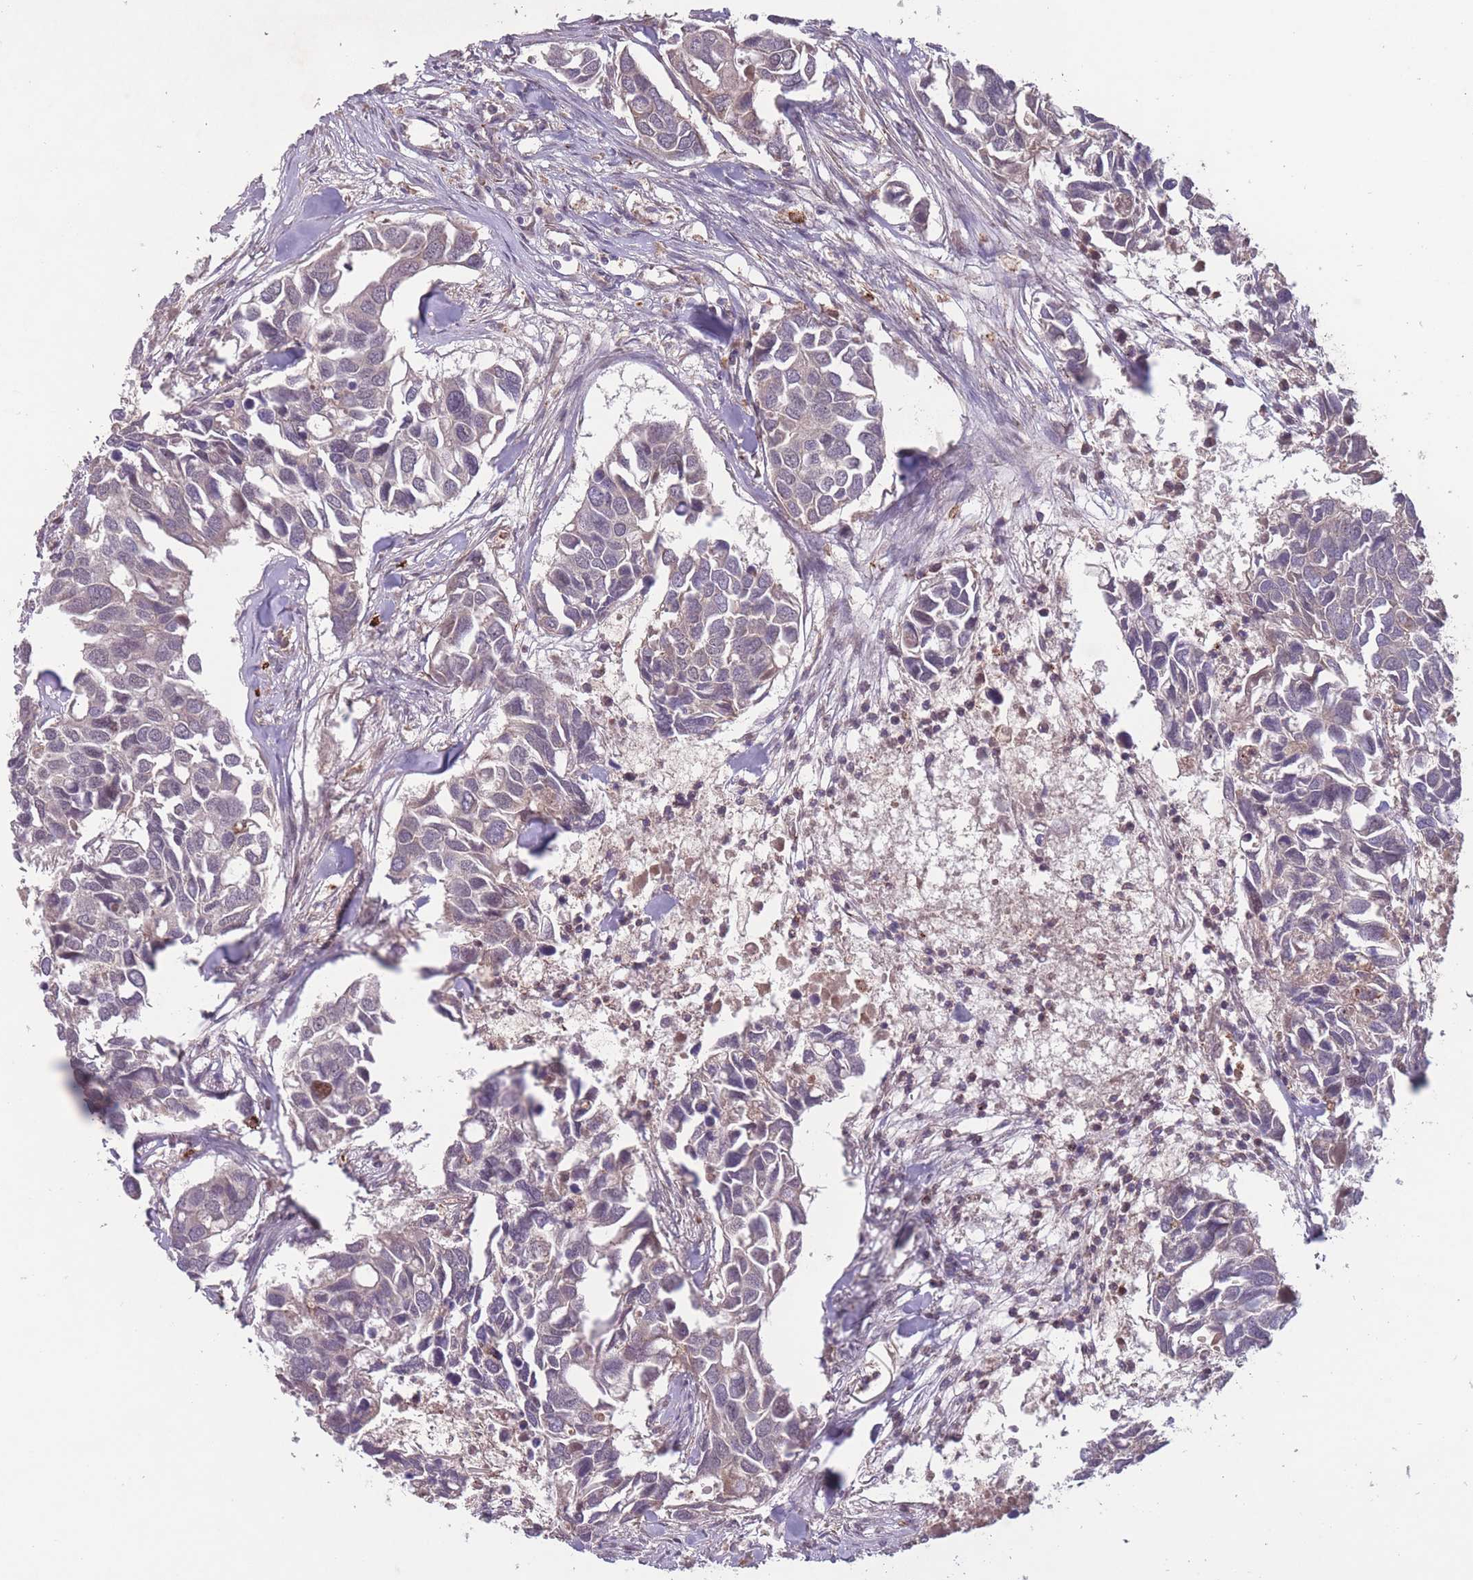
{"staining": {"intensity": "moderate", "quantity": "<25%", "location": "nuclear"}, "tissue": "breast cancer", "cell_type": "Tumor cells", "image_type": "cancer", "snomed": [{"axis": "morphology", "description": "Duct carcinoma"}, {"axis": "topography", "description": "Breast"}], "caption": "High-magnification brightfield microscopy of breast cancer (intraductal carcinoma) stained with DAB (brown) and counterstained with hematoxylin (blue). tumor cells exhibit moderate nuclear positivity is present in approximately<25% of cells.", "gene": "SECTM1", "patient": {"sex": "female", "age": 83}}